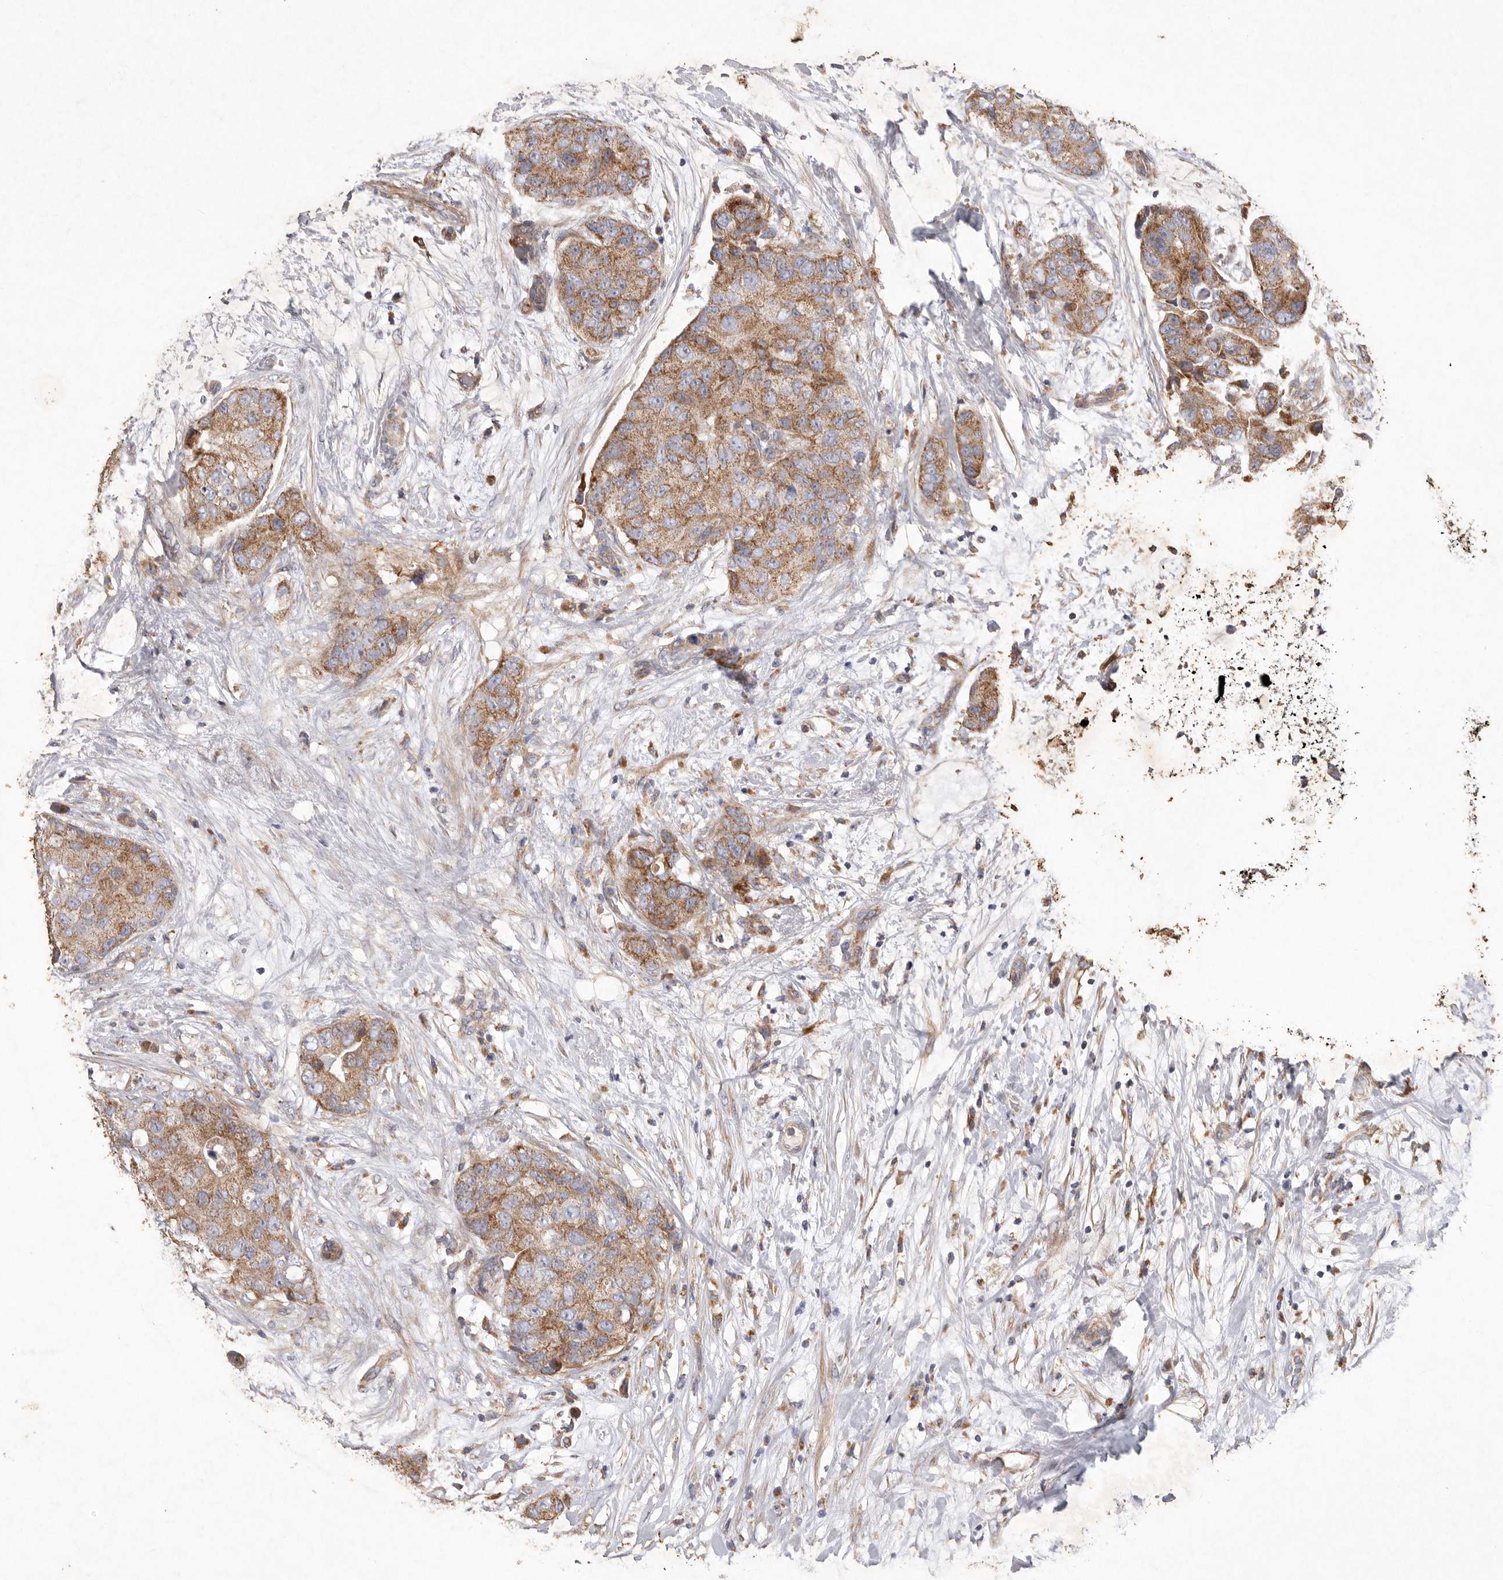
{"staining": {"intensity": "moderate", "quantity": ">75%", "location": "cytoplasmic/membranous"}, "tissue": "breast cancer", "cell_type": "Tumor cells", "image_type": "cancer", "snomed": [{"axis": "morphology", "description": "Duct carcinoma"}, {"axis": "topography", "description": "Breast"}], "caption": "Breast cancer was stained to show a protein in brown. There is medium levels of moderate cytoplasmic/membranous staining in about >75% of tumor cells. (brown staining indicates protein expression, while blue staining denotes nuclei).", "gene": "MRPL41", "patient": {"sex": "female", "age": 62}}